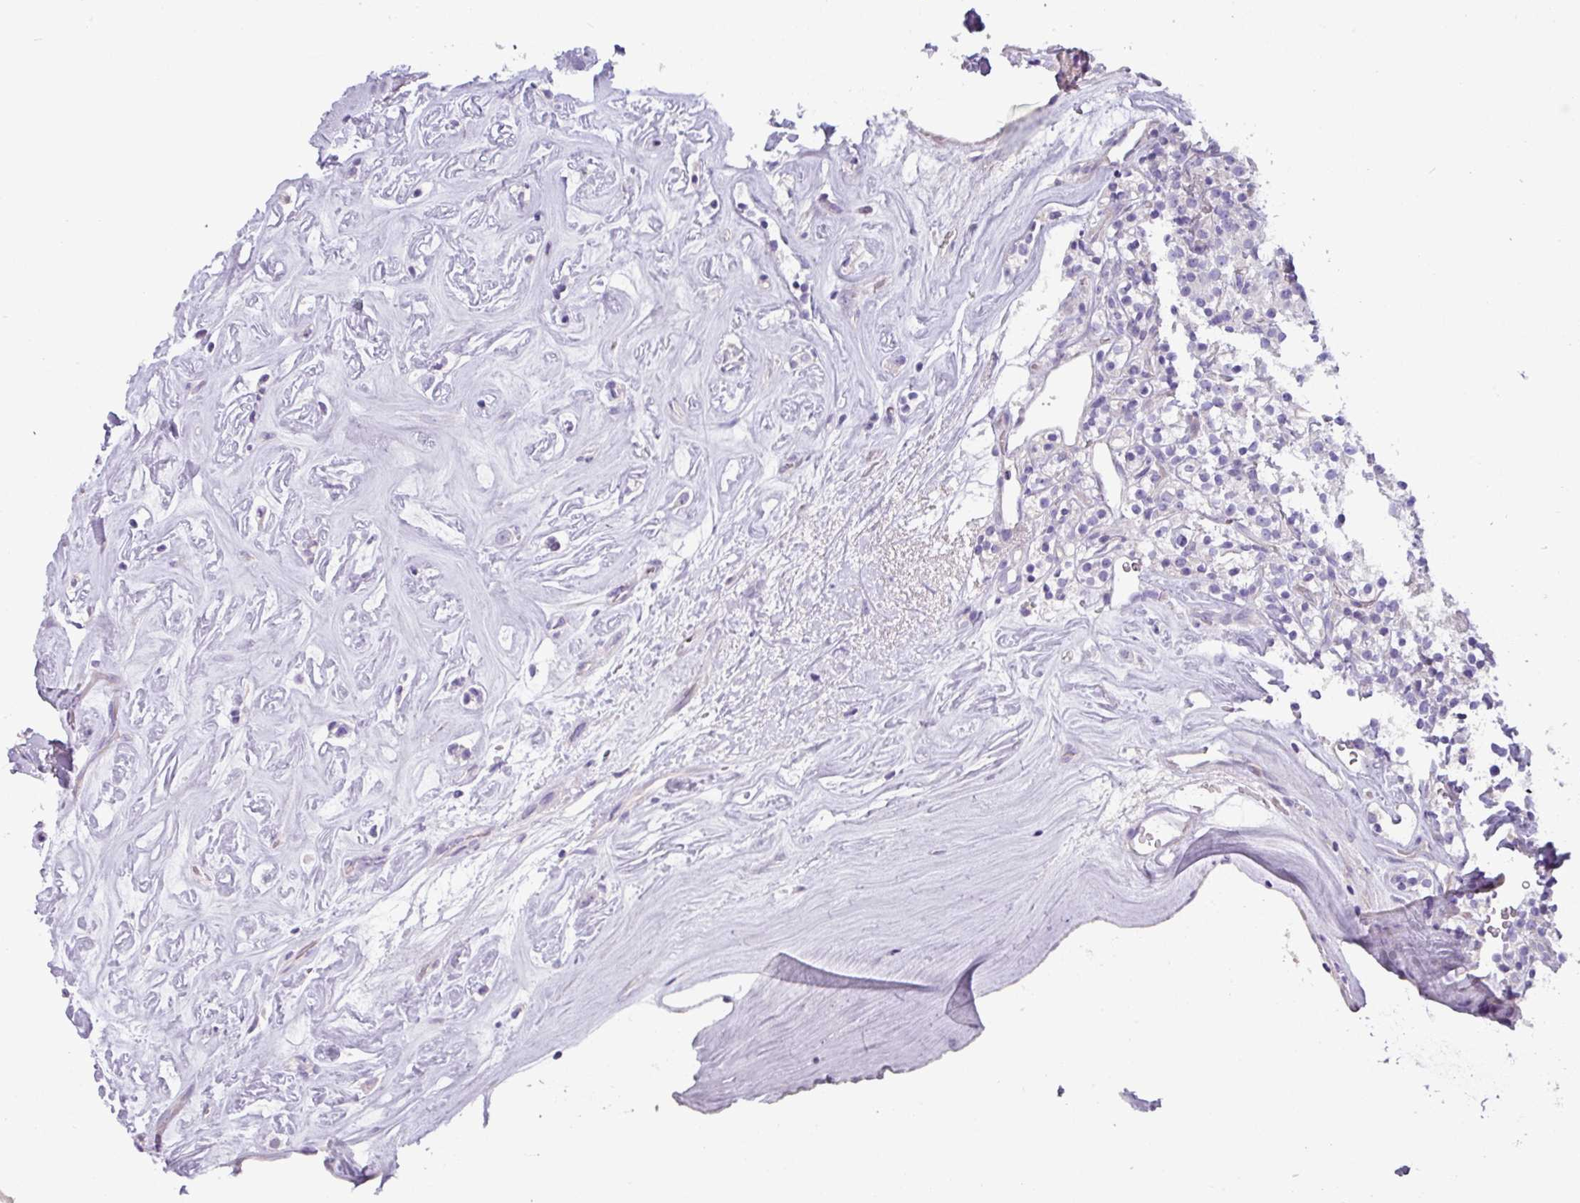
{"staining": {"intensity": "negative", "quantity": "none", "location": "none"}, "tissue": "renal cancer", "cell_type": "Tumor cells", "image_type": "cancer", "snomed": [{"axis": "morphology", "description": "Adenocarcinoma, NOS"}, {"axis": "topography", "description": "Kidney"}], "caption": "Tumor cells show no significant positivity in renal cancer. Nuclei are stained in blue.", "gene": "RGS16", "patient": {"sex": "male", "age": 77}}